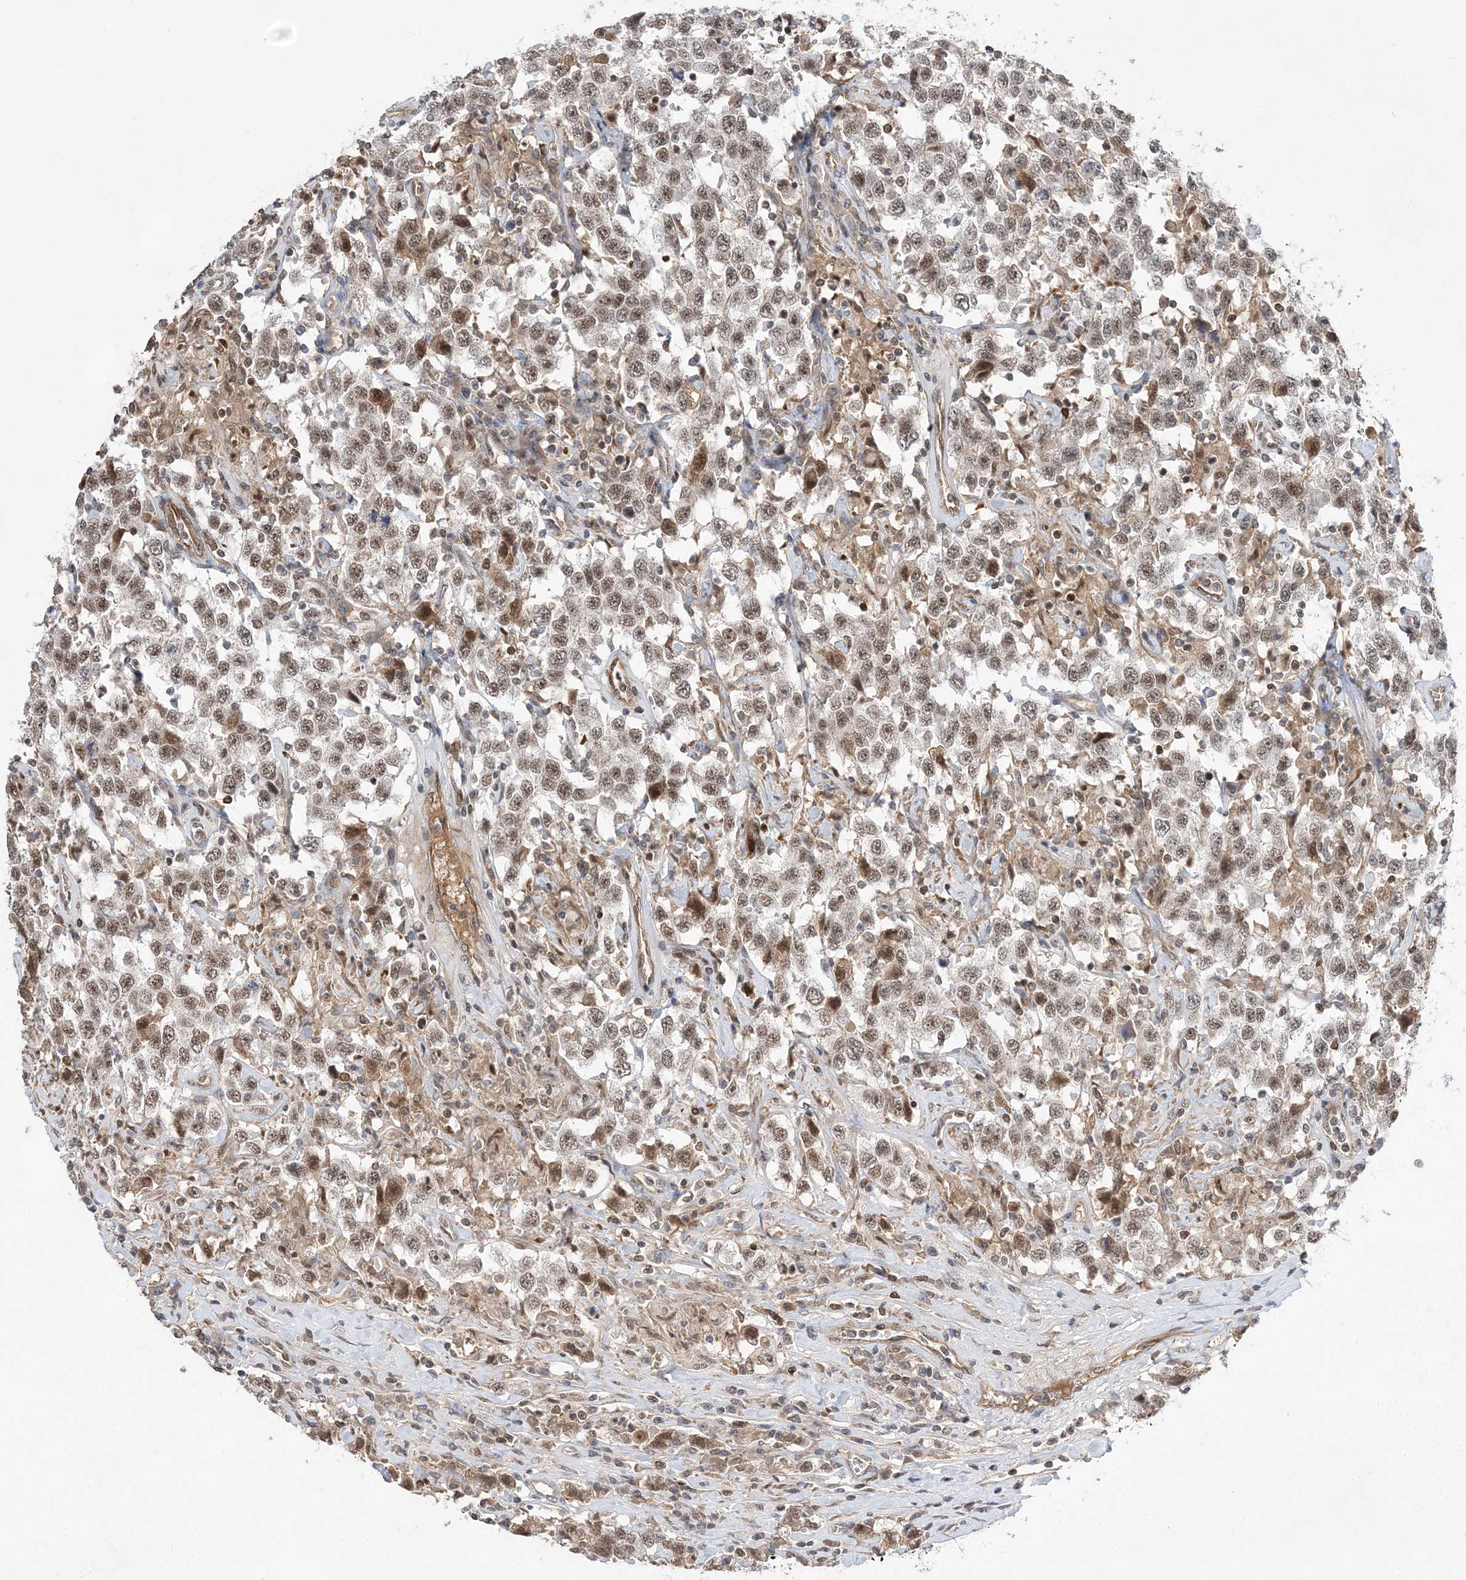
{"staining": {"intensity": "moderate", "quantity": ">75%", "location": "nuclear"}, "tissue": "testis cancer", "cell_type": "Tumor cells", "image_type": "cancer", "snomed": [{"axis": "morphology", "description": "Seminoma, NOS"}, {"axis": "topography", "description": "Testis"}], "caption": "Immunohistochemistry (IHC) (DAB) staining of human seminoma (testis) reveals moderate nuclear protein positivity in about >75% of tumor cells.", "gene": "TMEM132B", "patient": {"sex": "male", "age": 41}}